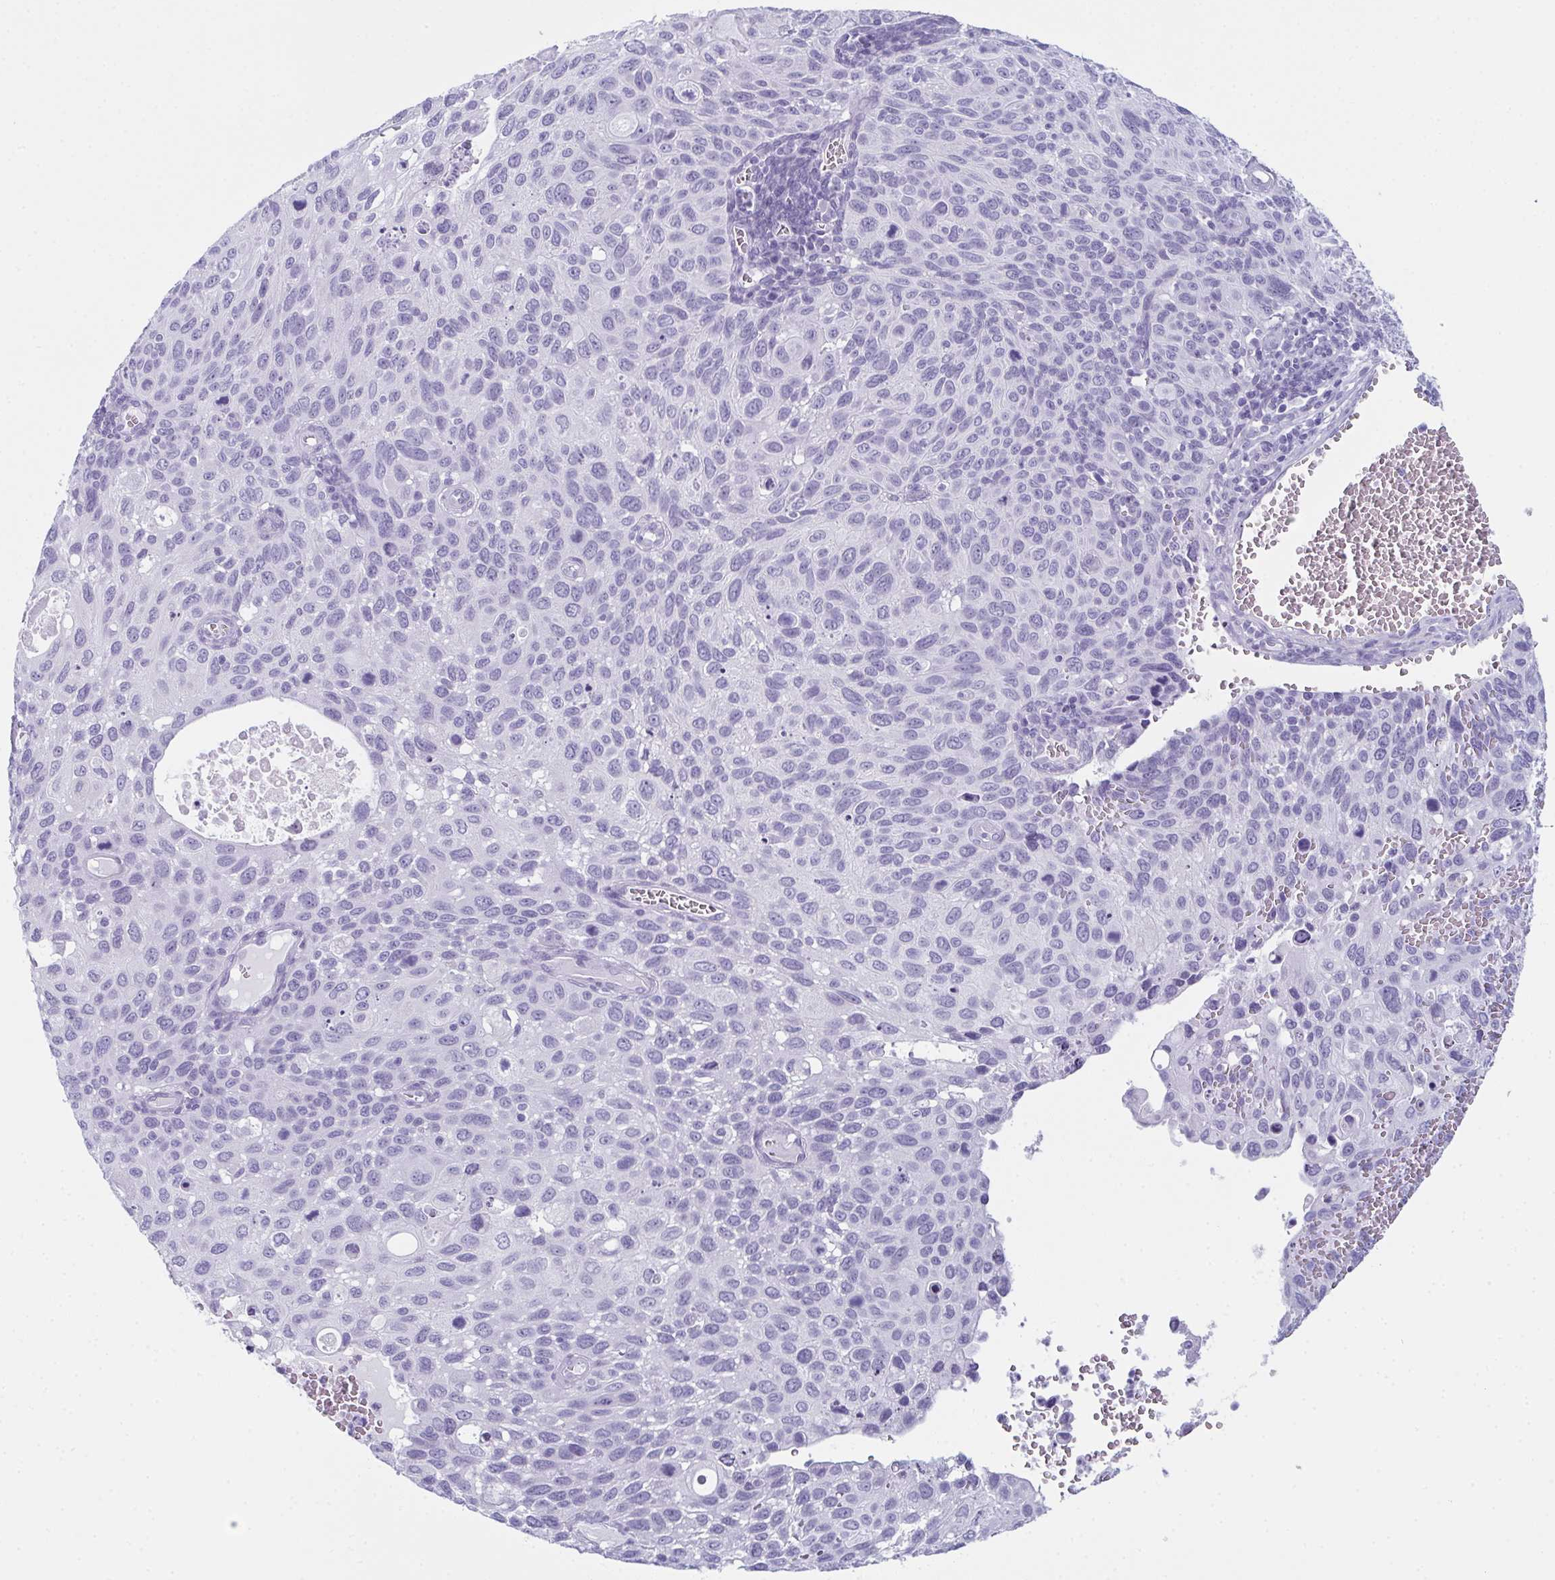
{"staining": {"intensity": "negative", "quantity": "none", "location": "none"}, "tissue": "cervical cancer", "cell_type": "Tumor cells", "image_type": "cancer", "snomed": [{"axis": "morphology", "description": "Squamous cell carcinoma, NOS"}, {"axis": "topography", "description": "Cervix"}], "caption": "This is an IHC image of human cervical squamous cell carcinoma. There is no staining in tumor cells.", "gene": "ENKUR", "patient": {"sex": "female", "age": 70}}